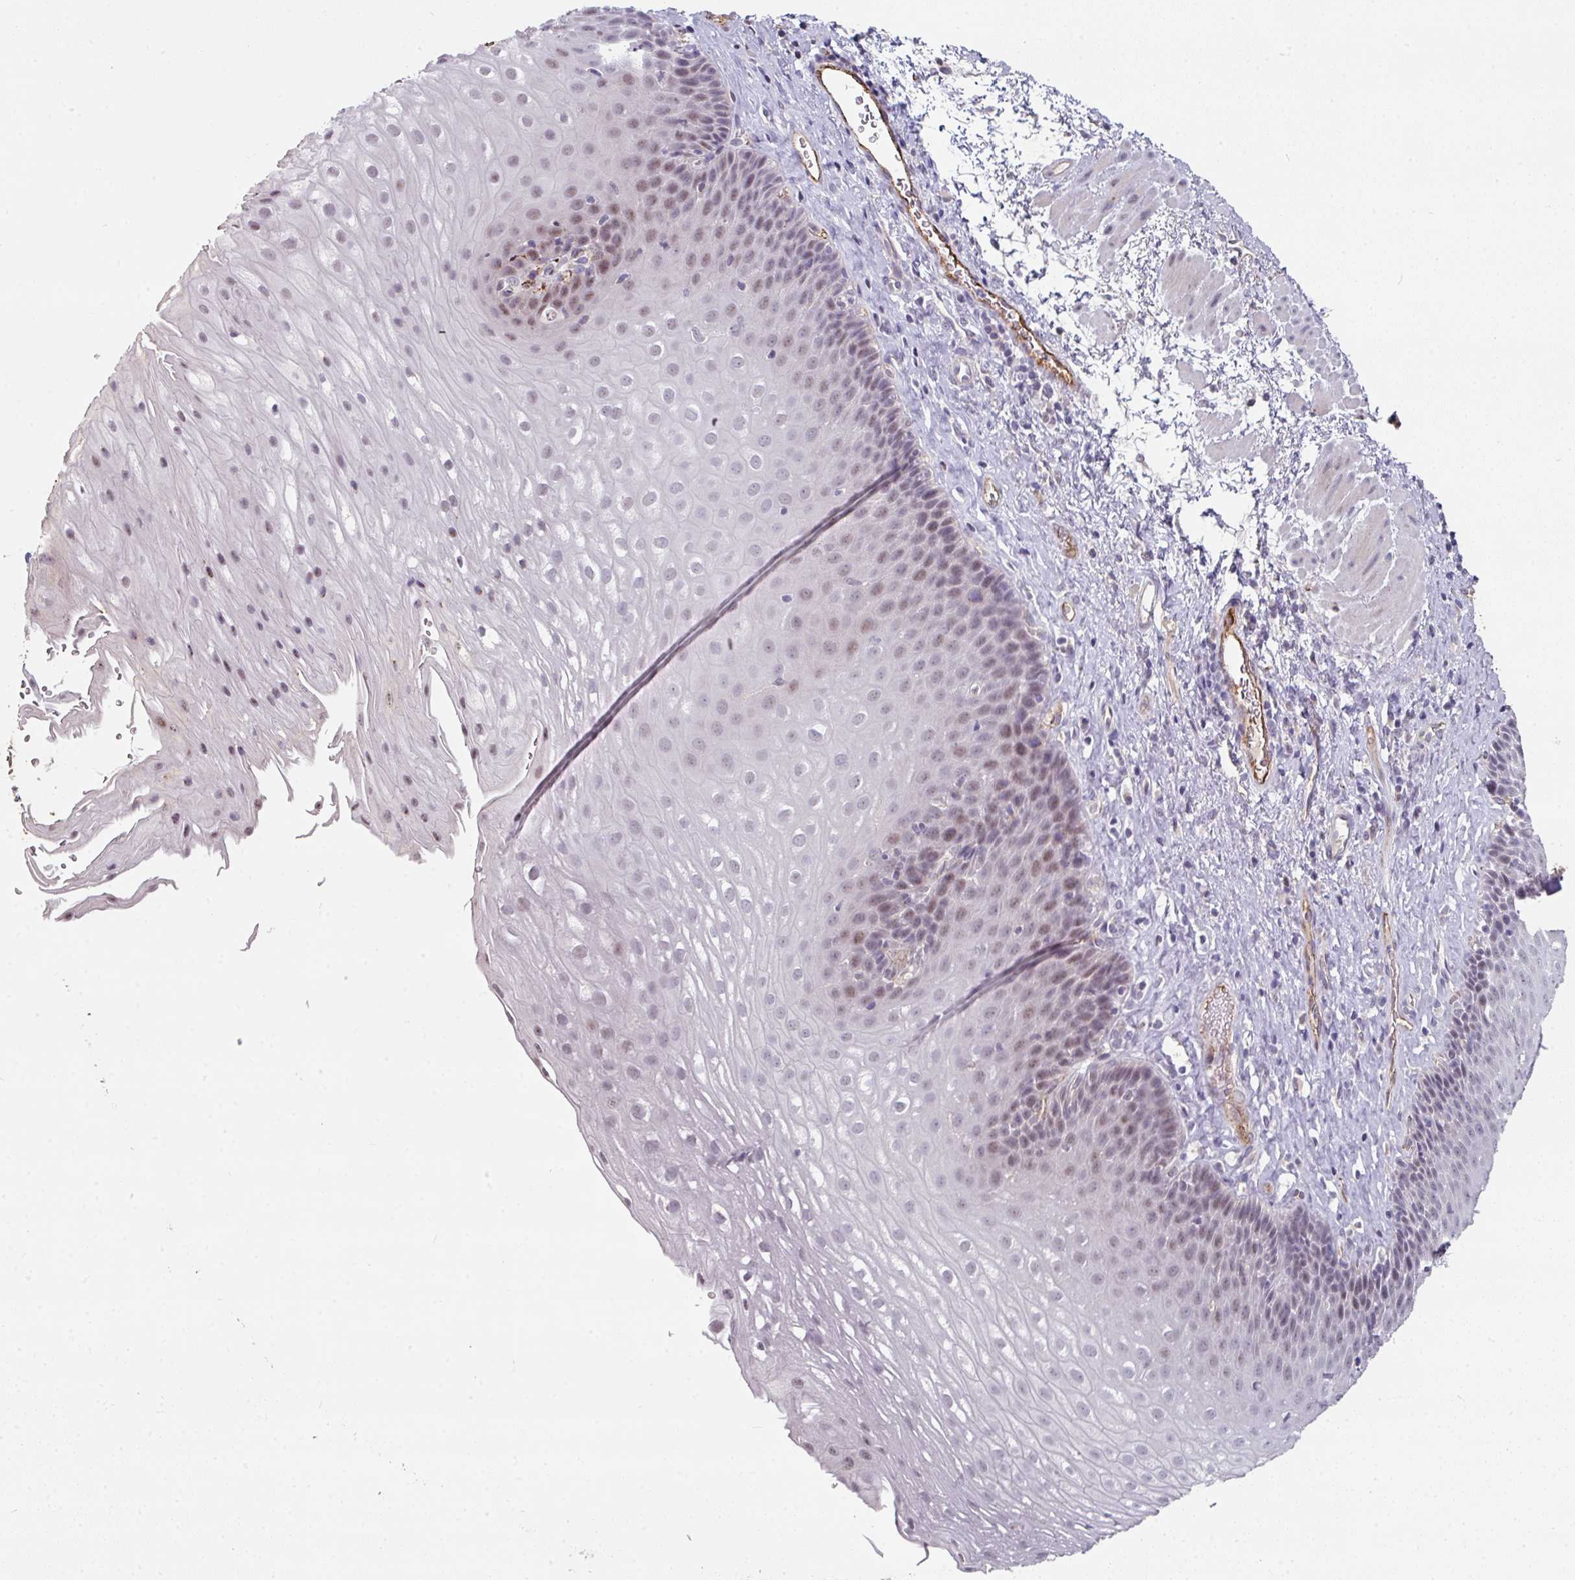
{"staining": {"intensity": "moderate", "quantity": "<25%", "location": "nuclear"}, "tissue": "esophagus", "cell_type": "Squamous epithelial cells", "image_type": "normal", "snomed": [{"axis": "morphology", "description": "Normal tissue, NOS"}, {"axis": "topography", "description": "Esophagus"}], "caption": "Immunohistochemical staining of benign human esophagus displays low levels of moderate nuclear positivity in approximately <25% of squamous epithelial cells.", "gene": "SIDT2", "patient": {"sex": "female", "age": 66}}